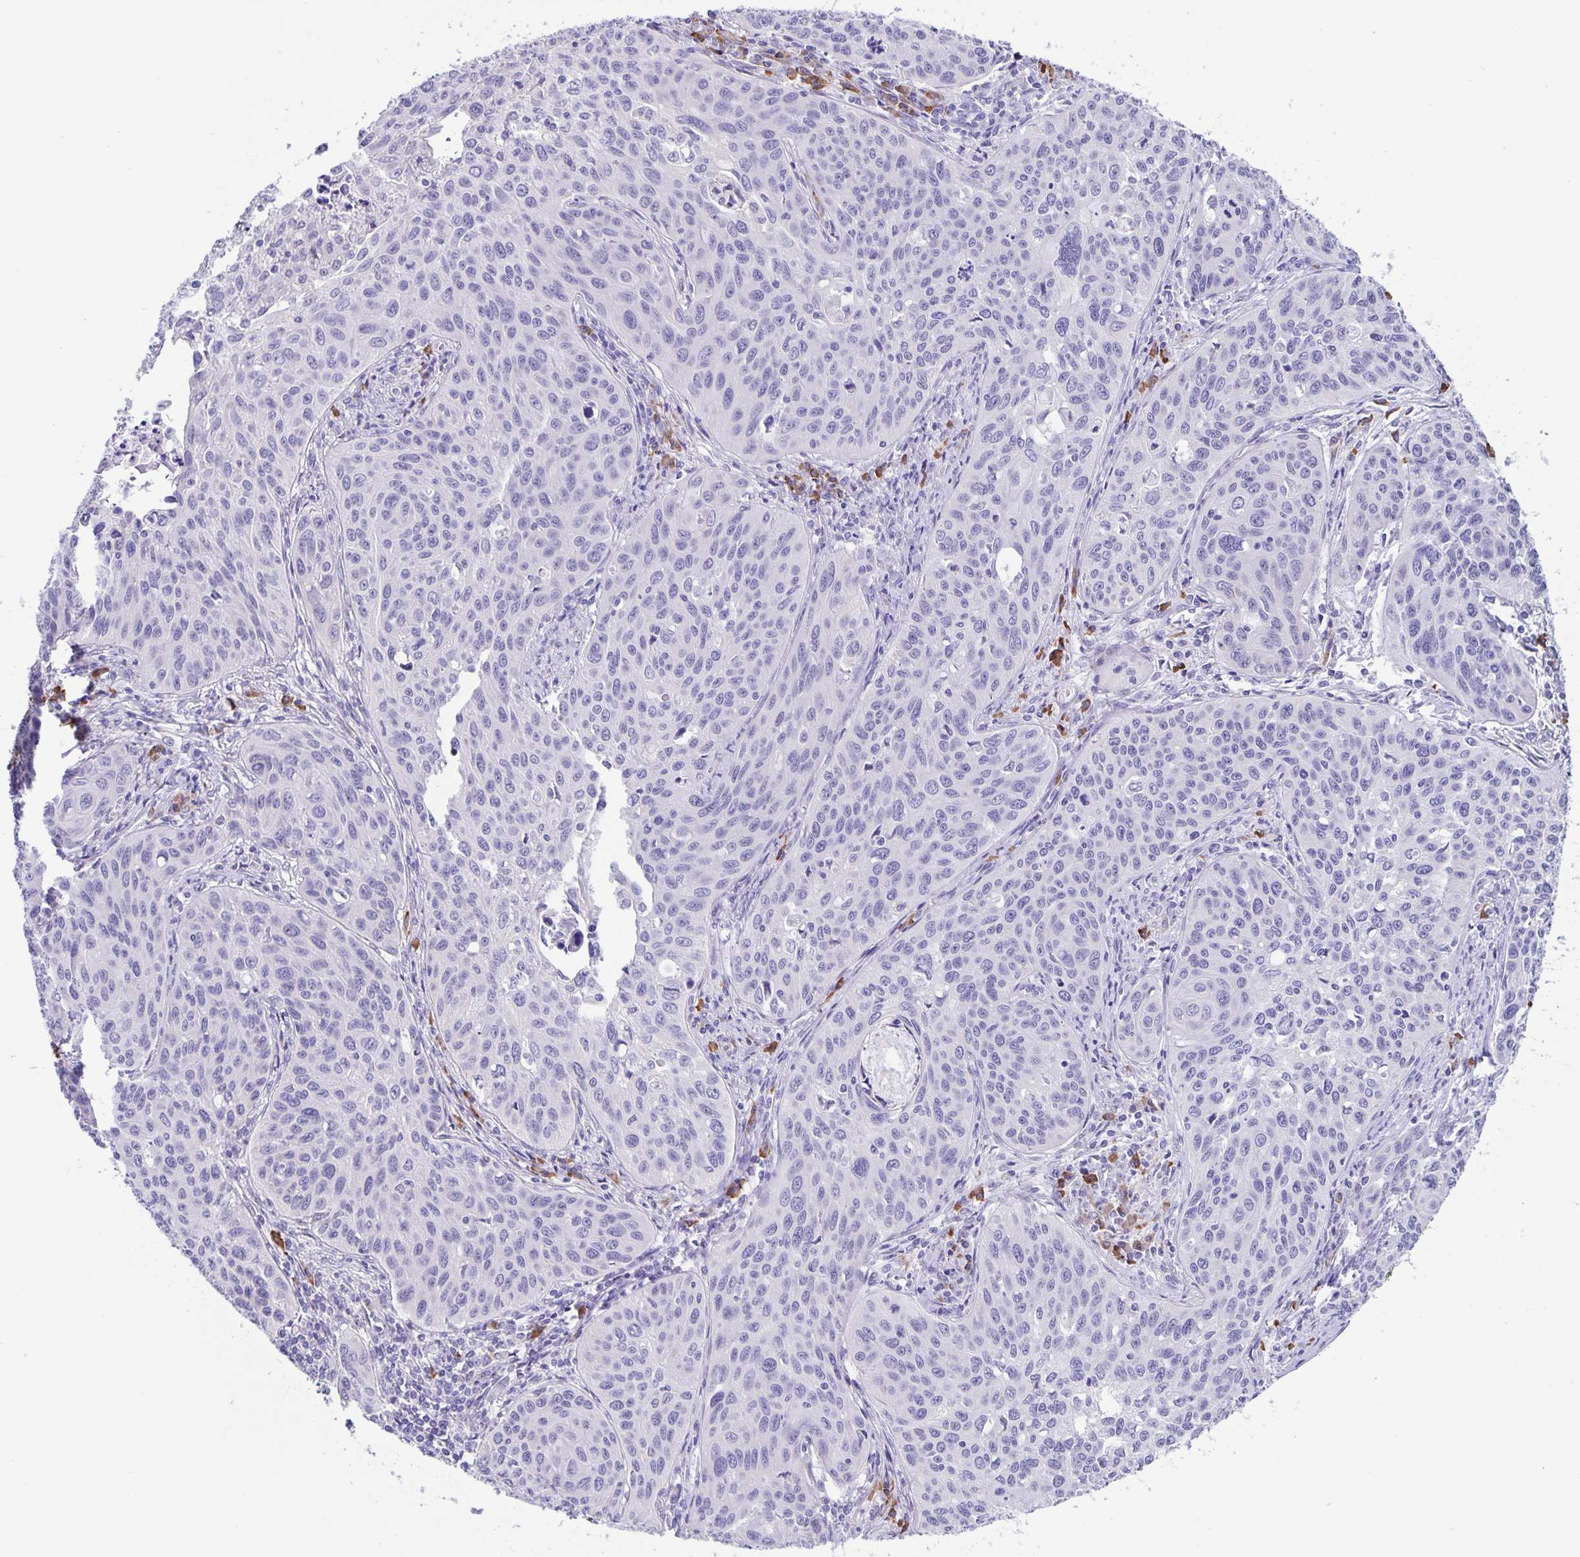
{"staining": {"intensity": "negative", "quantity": "none", "location": "none"}, "tissue": "cervical cancer", "cell_type": "Tumor cells", "image_type": "cancer", "snomed": [{"axis": "morphology", "description": "Squamous cell carcinoma, NOS"}, {"axis": "topography", "description": "Cervix"}], "caption": "Cervical cancer was stained to show a protein in brown. There is no significant staining in tumor cells.", "gene": "ERMN", "patient": {"sex": "female", "age": 31}}